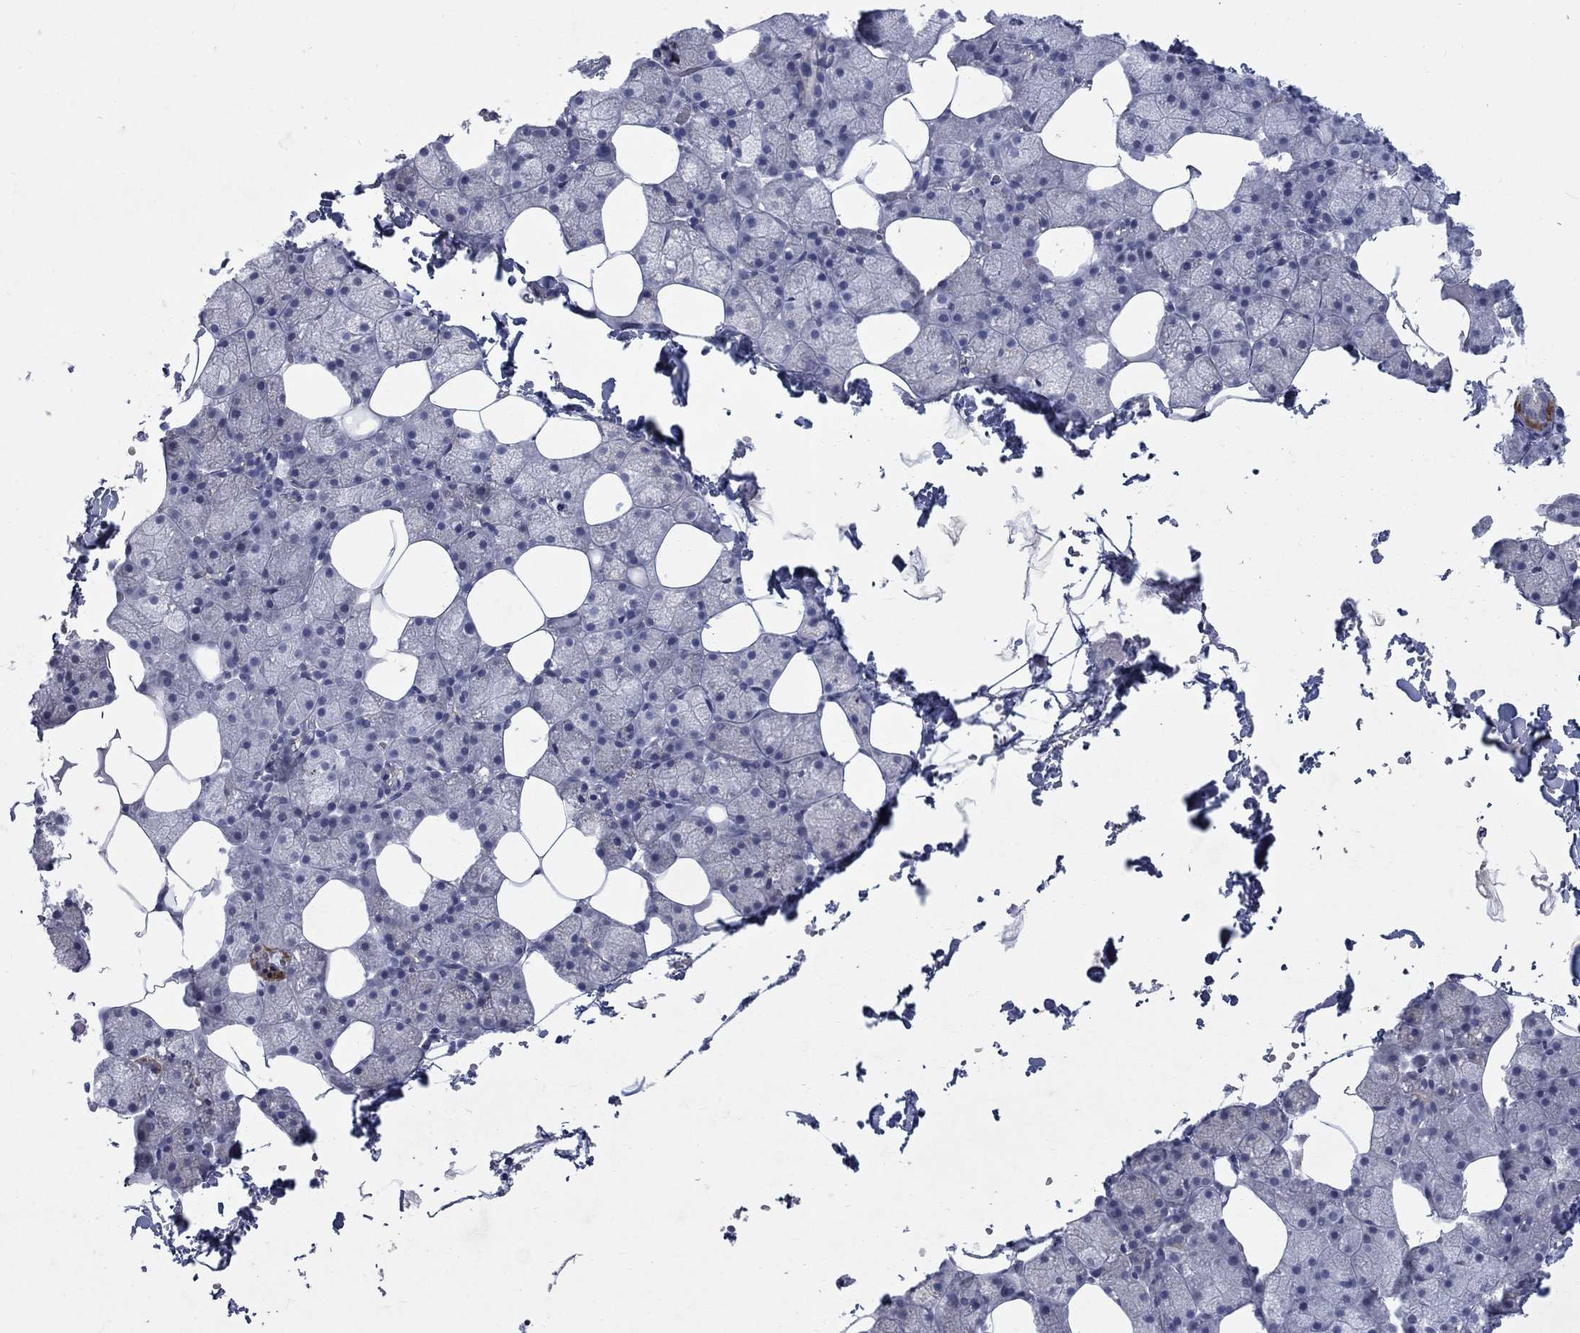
{"staining": {"intensity": "strong", "quantity": "<25%", "location": "cytoplasmic/membranous"}, "tissue": "salivary gland", "cell_type": "Glandular cells", "image_type": "normal", "snomed": [{"axis": "morphology", "description": "Normal tissue, NOS"}, {"axis": "topography", "description": "Salivary gland"}], "caption": "Immunohistochemistry (DAB (3,3'-diaminobenzidine)) staining of normal salivary gland displays strong cytoplasmic/membranous protein staining in approximately <25% of glandular cells. The staining was performed using DAB (3,3'-diaminobenzidine), with brown indicating positive protein expression. Nuclei are stained blue with hematoxylin.", "gene": "RFTN2", "patient": {"sex": "male", "age": 38}}